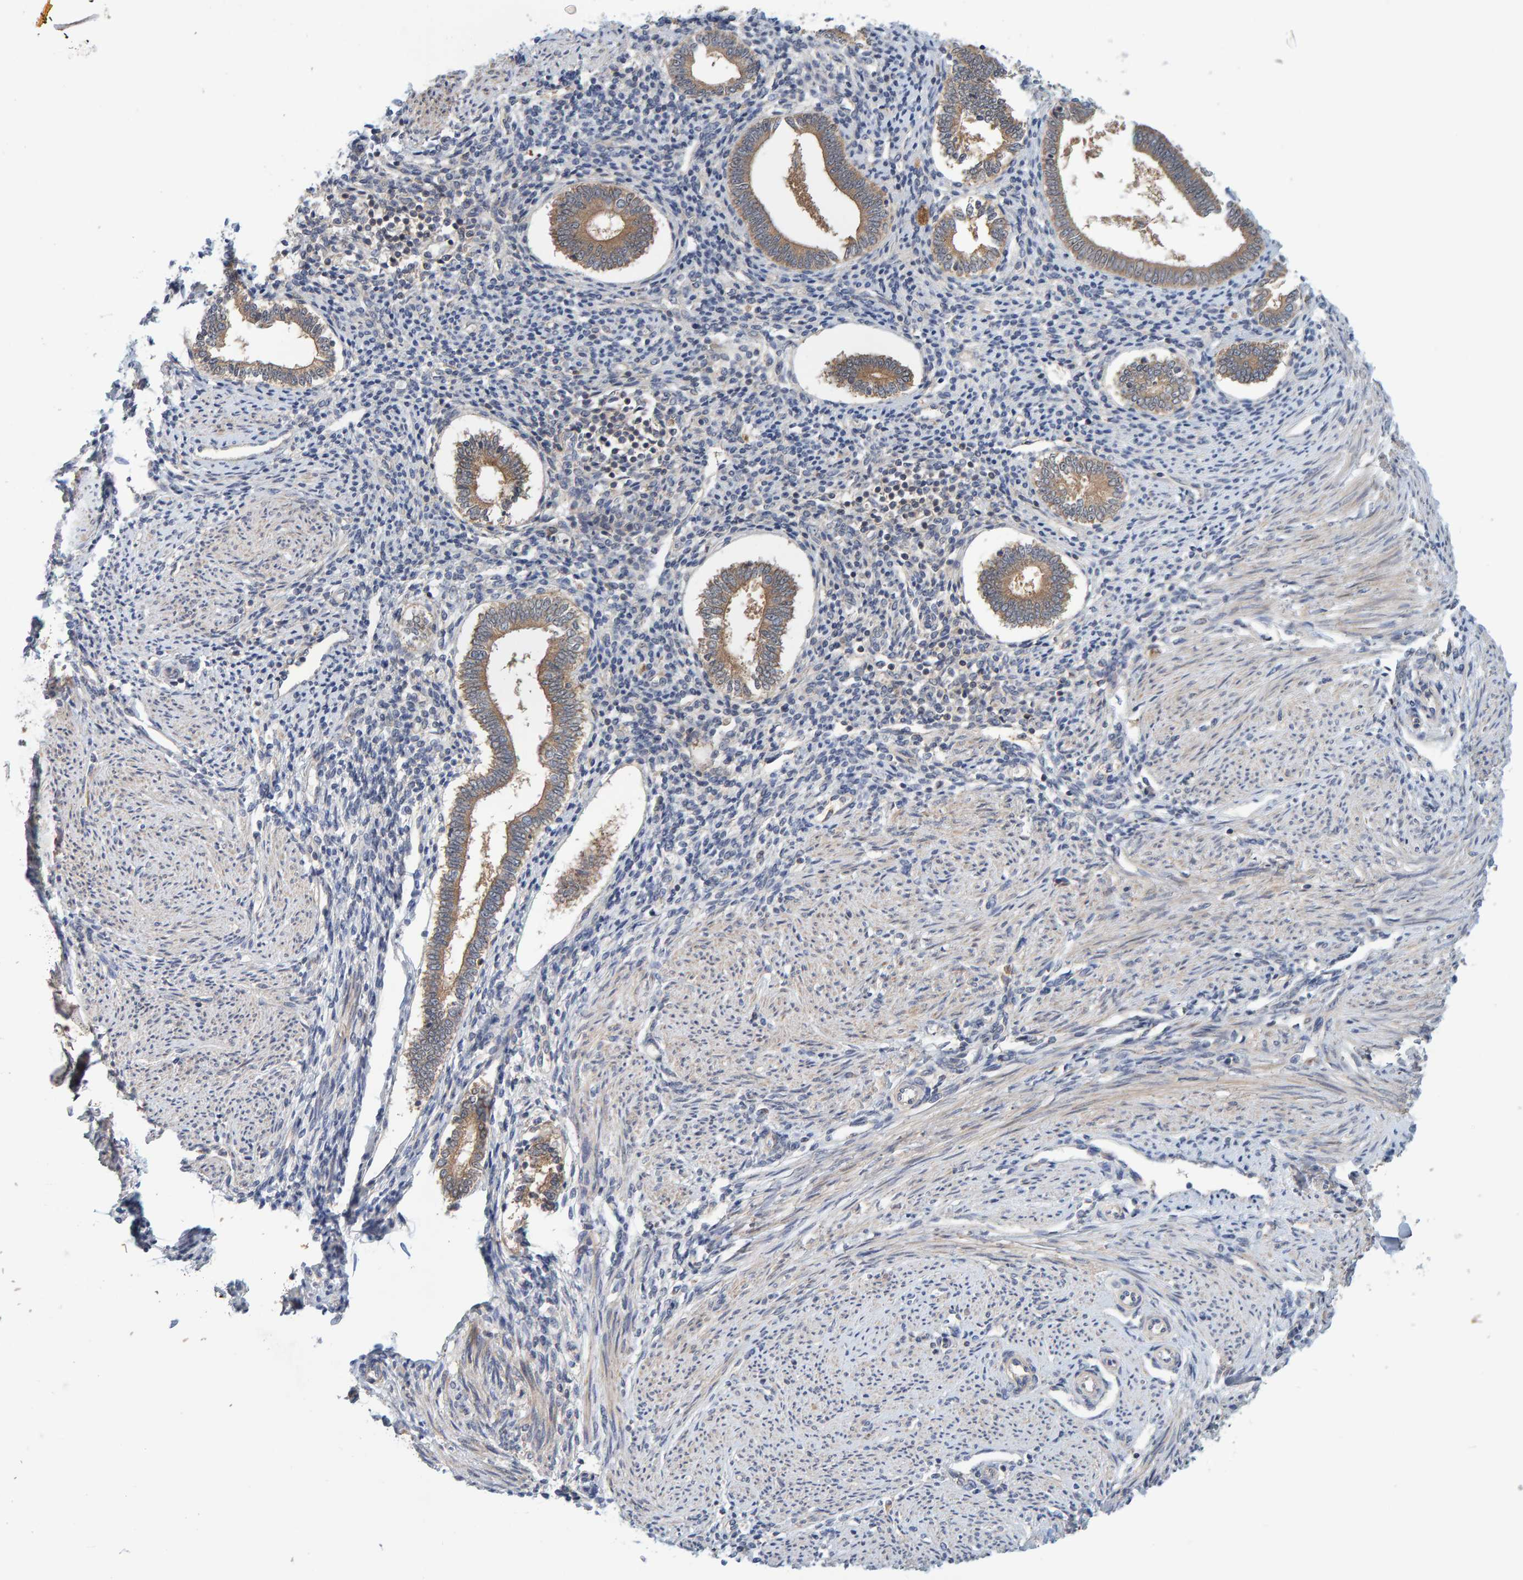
{"staining": {"intensity": "weak", "quantity": "25%-75%", "location": "cytoplasmic/membranous"}, "tissue": "endometrium", "cell_type": "Cells in endometrial stroma", "image_type": "normal", "snomed": [{"axis": "morphology", "description": "Normal tissue, NOS"}, {"axis": "topography", "description": "Endometrium"}], "caption": "An IHC histopathology image of unremarkable tissue is shown. Protein staining in brown shows weak cytoplasmic/membranous positivity in endometrium within cells in endometrial stroma.", "gene": "TATDN1", "patient": {"sex": "female", "age": 42}}